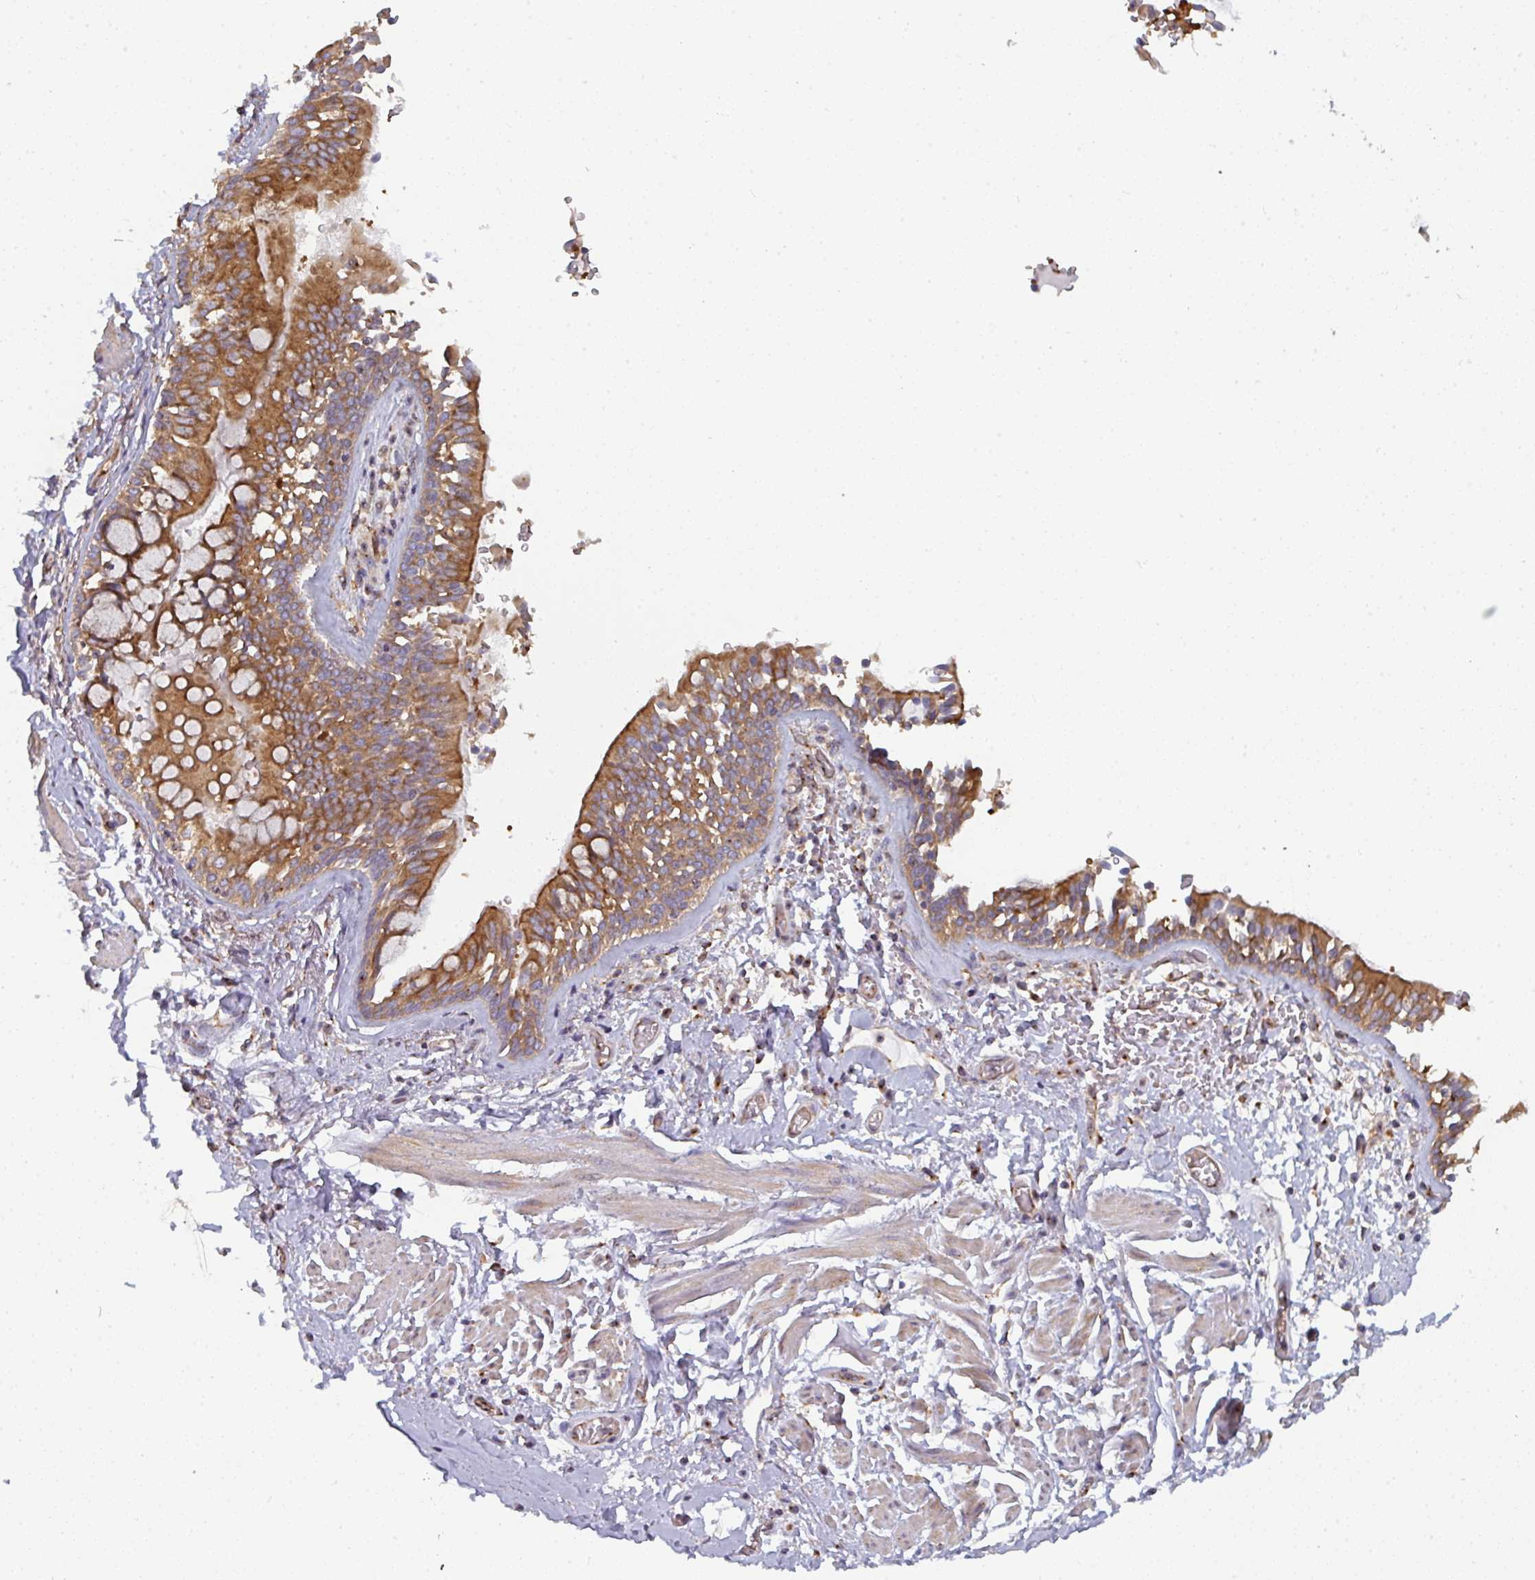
{"staining": {"intensity": "negative", "quantity": "none", "location": "none"}, "tissue": "adipose tissue", "cell_type": "Adipocytes", "image_type": "normal", "snomed": [{"axis": "morphology", "description": "Normal tissue, NOS"}, {"axis": "morphology", "description": "Degeneration, NOS"}, {"axis": "topography", "description": "Cartilage tissue"}, {"axis": "topography", "description": "Lung"}], "caption": "Micrograph shows no significant protein expression in adipocytes of benign adipose tissue. (Brightfield microscopy of DAB (3,3'-diaminobenzidine) IHC at high magnification).", "gene": "DYNC1I2", "patient": {"sex": "female", "age": 61}}